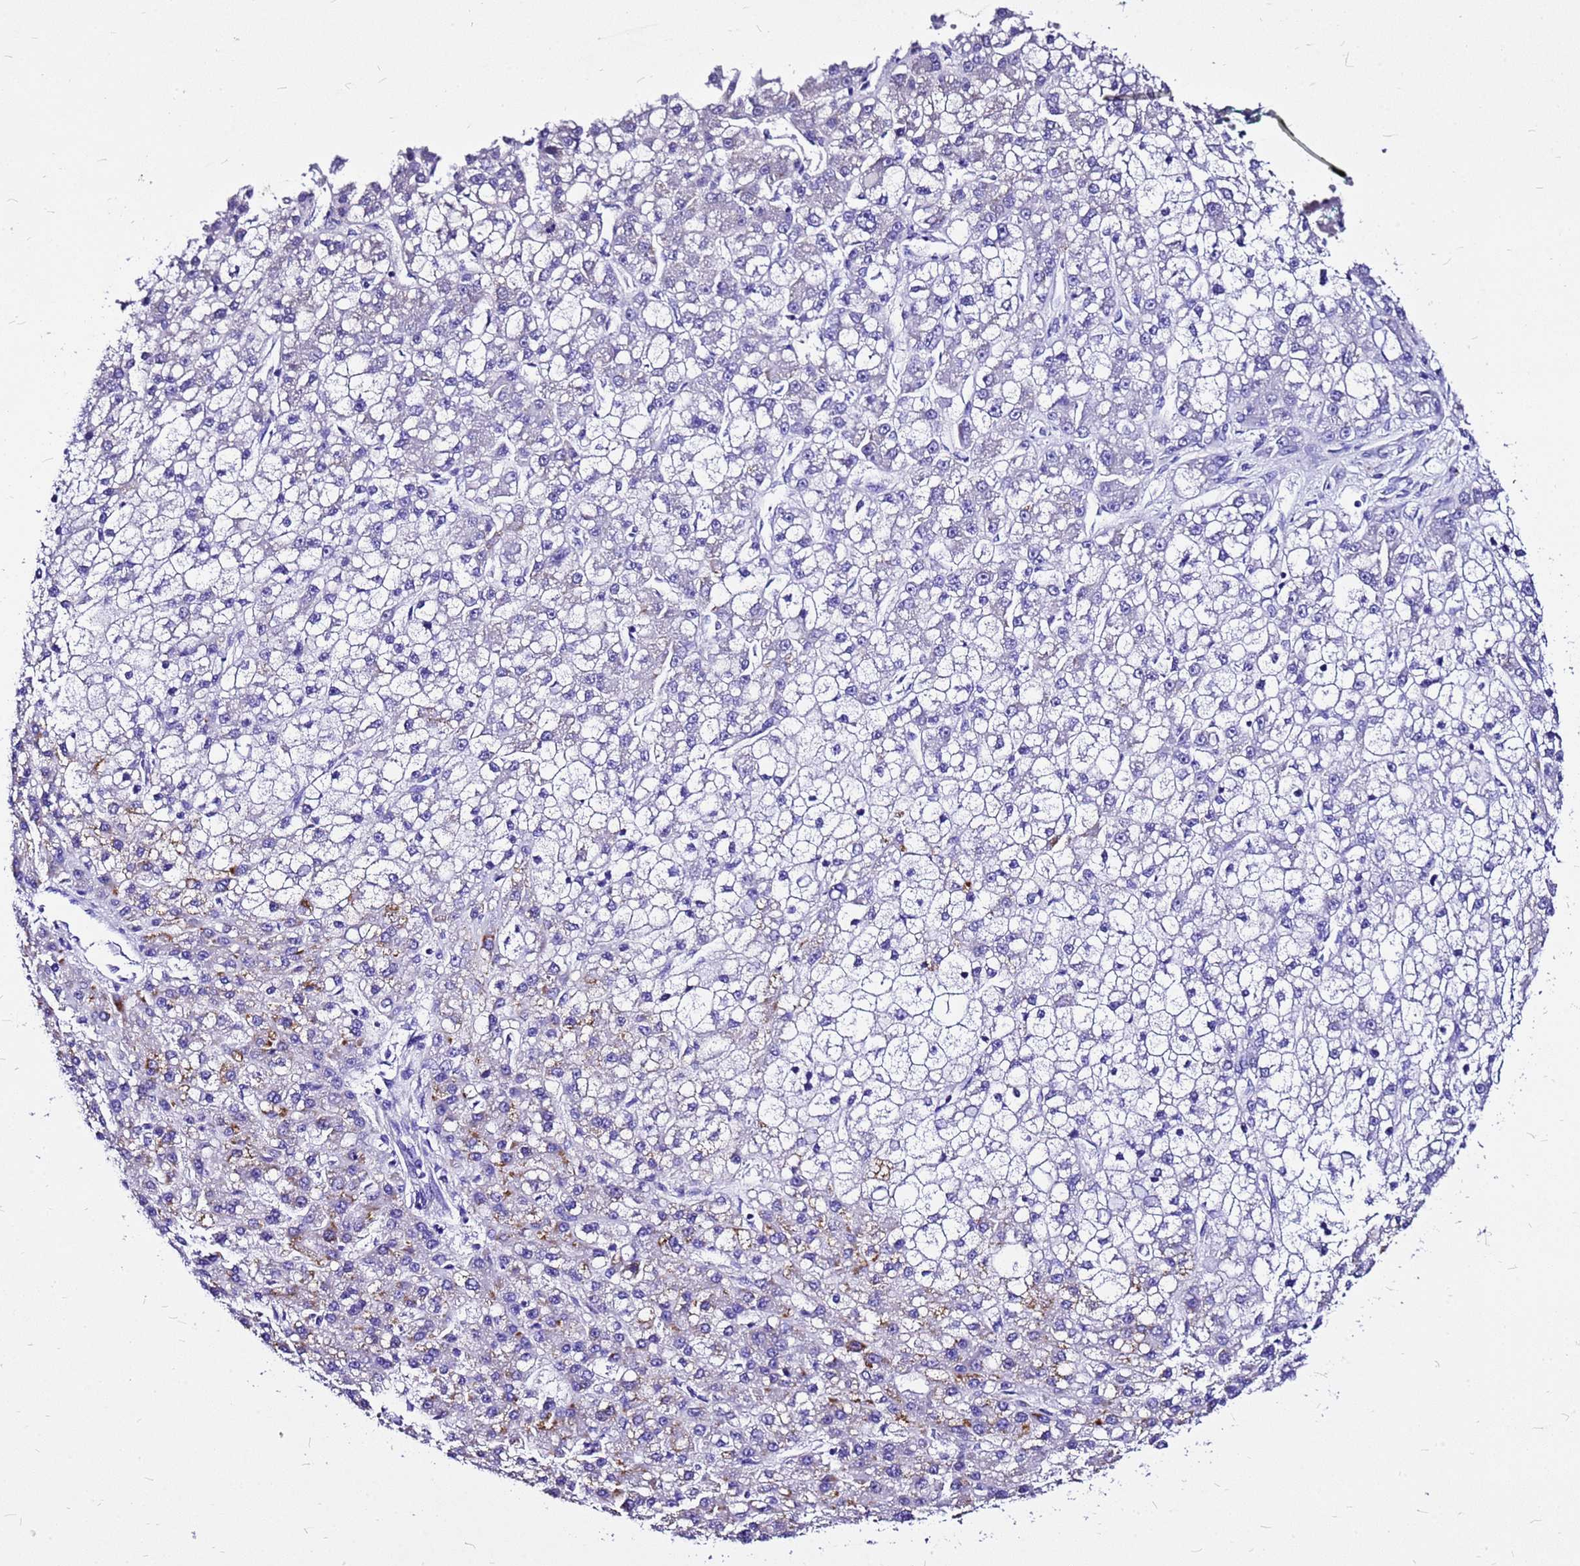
{"staining": {"intensity": "moderate", "quantity": "<25%", "location": "cytoplasmic/membranous"}, "tissue": "liver cancer", "cell_type": "Tumor cells", "image_type": "cancer", "snomed": [{"axis": "morphology", "description": "Carcinoma, Hepatocellular, NOS"}, {"axis": "topography", "description": "Liver"}], "caption": "High-power microscopy captured an IHC histopathology image of hepatocellular carcinoma (liver), revealing moderate cytoplasmic/membranous expression in approximately <25% of tumor cells.", "gene": "HERC4", "patient": {"sex": "male", "age": 67}}